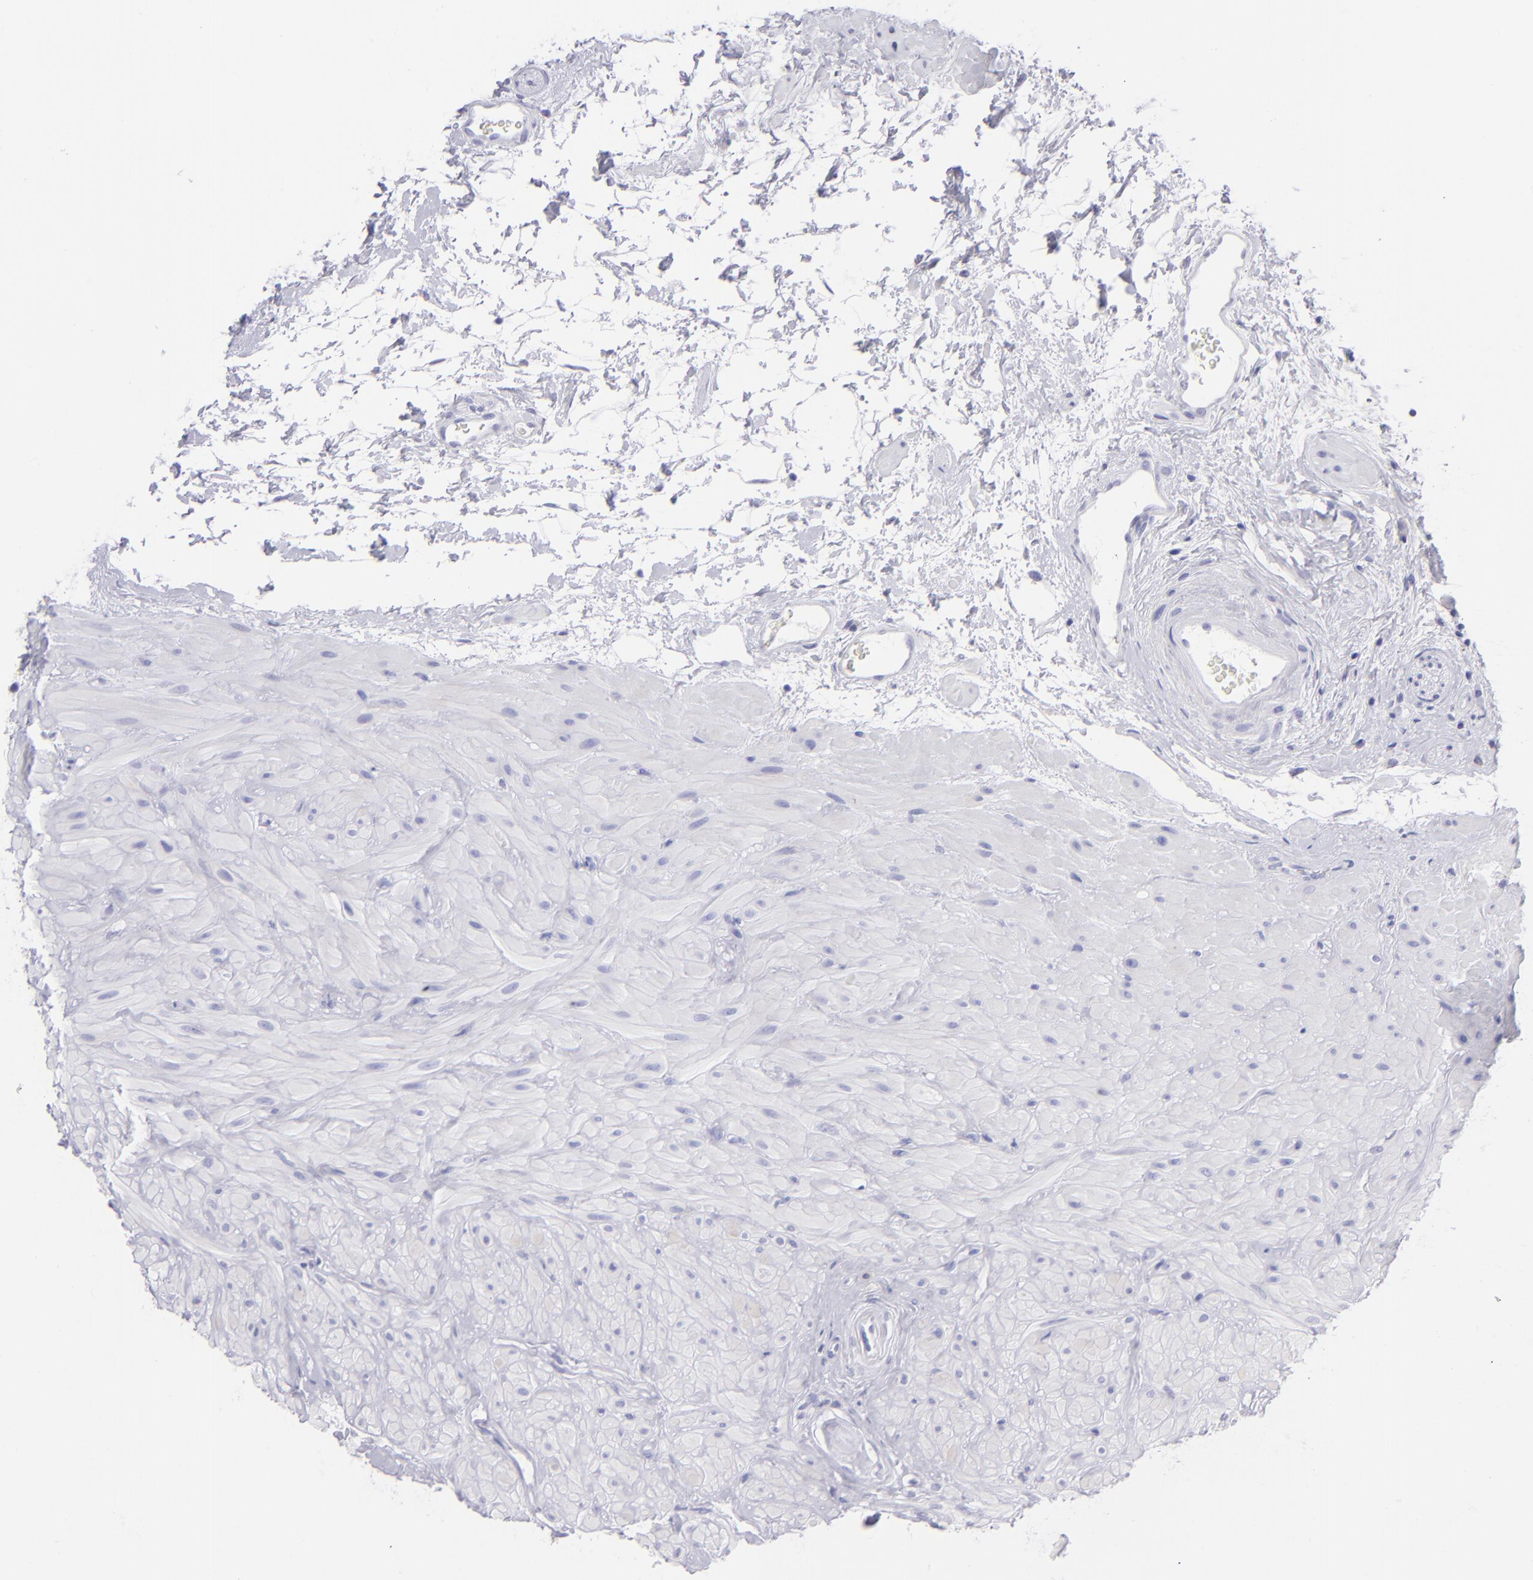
{"staining": {"intensity": "negative", "quantity": "none", "location": "none"}, "tissue": "seminal vesicle", "cell_type": "Glandular cells", "image_type": "normal", "snomed": [{"axis": "morphology", "description": "Normal tissue, NOS"}, {"axis": "topography", "description": "Seminal veicle"}], "caption": "Glandular cells are negative for brown protein staining in normal seminal vesicle. (Stains: DAB IHC with hematoxylin counter stain, Microscopy: brightfield microscopy at high magnification).", "gene": "SLC1A3", "patient": {"sex": "male", "age": 63}}